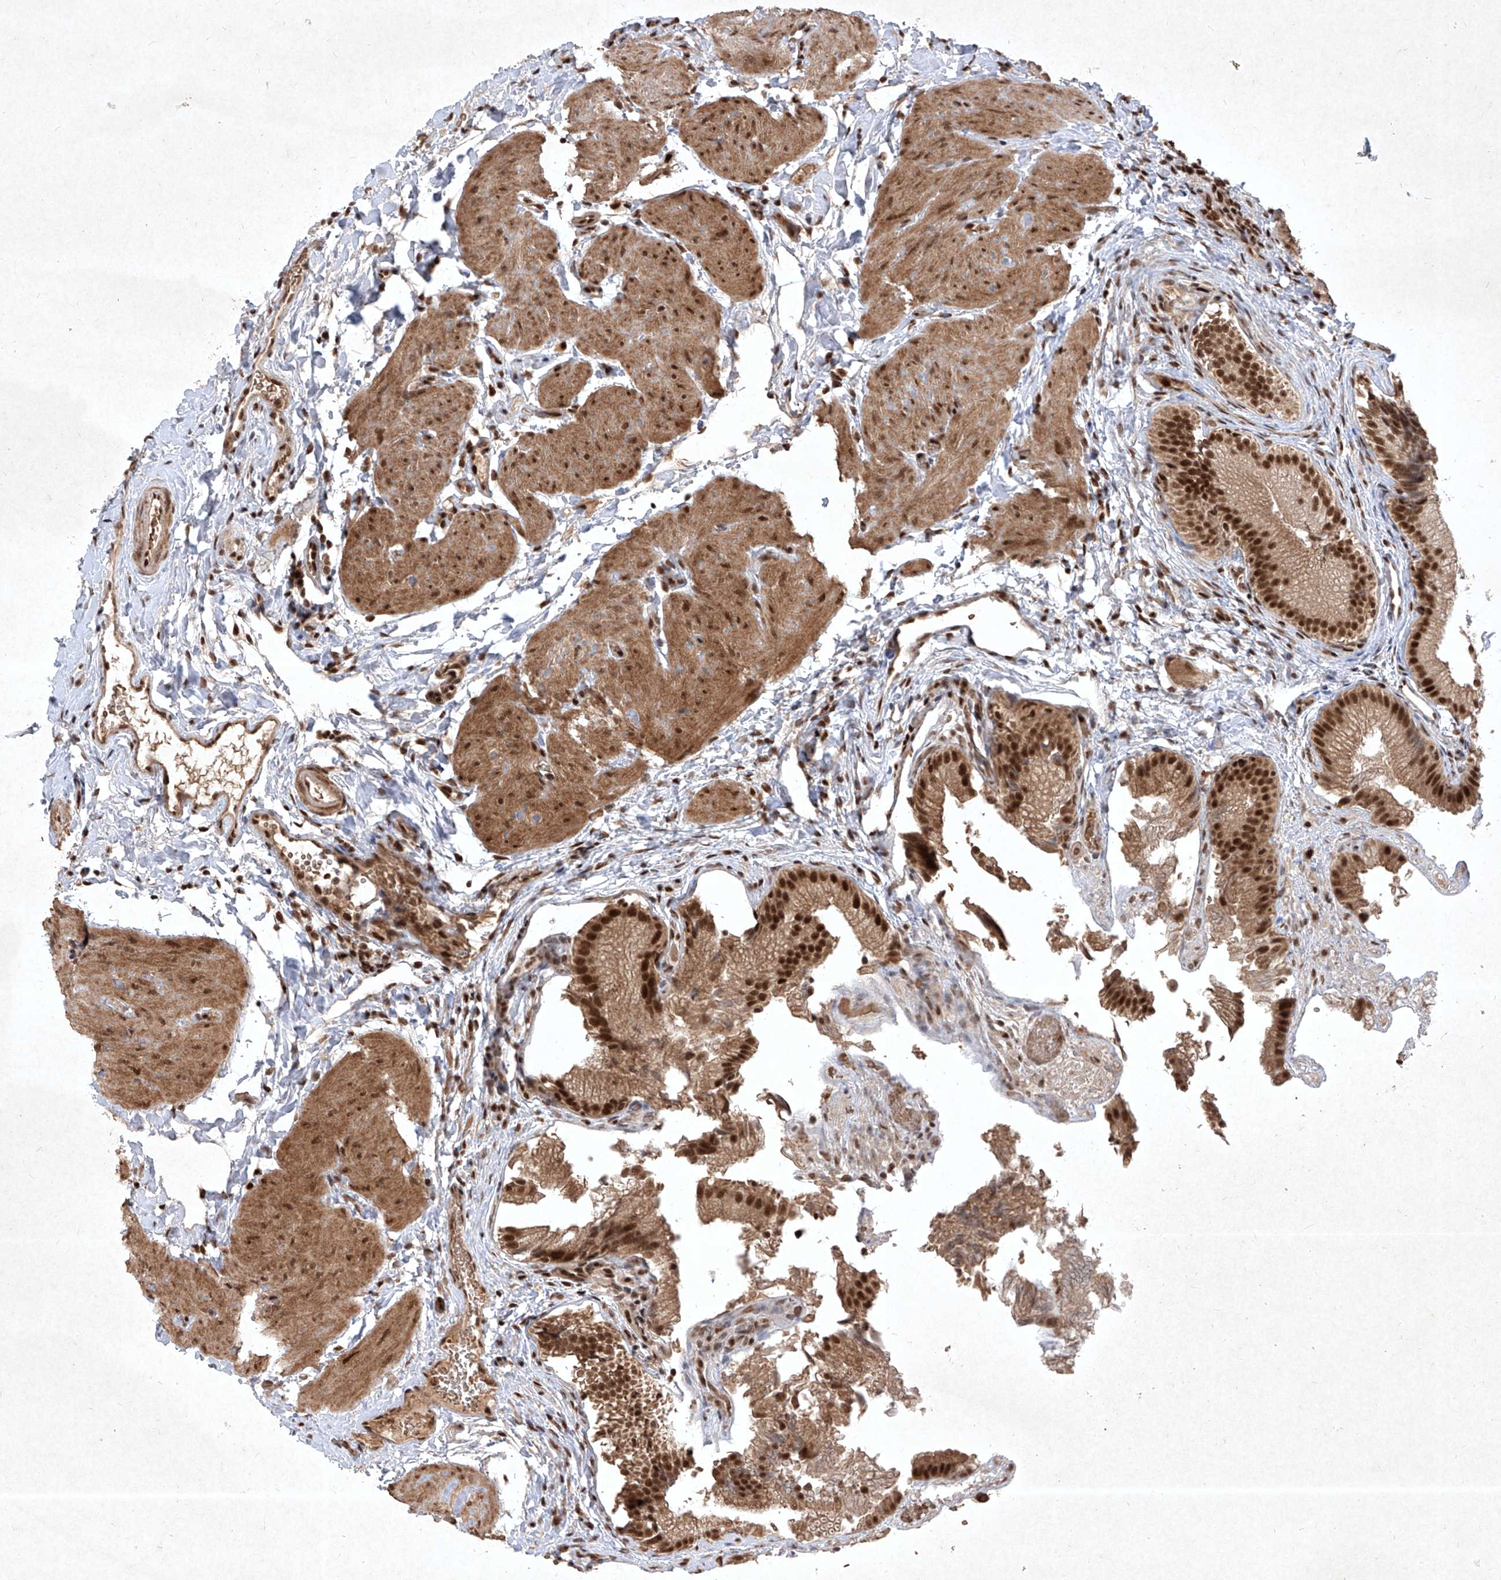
{"staining": {"intensity": "strong", "quantity": ">75%", "location": "nuclear"}, "tissue": "gallbladder", "cell_type": "Glandular cells", "image_type": "normal", "snomed": [{"axis": "morphology", "description": "Normal tissue, NOS"}, {"axis": "topography", "description": "Gallbladder"}], "caption": "The image displays immunohistochemical staining of unremarkable gallbladder. There is strong nuclear expression is present in approximately >75% of glandular cells.", "gene": "IRF2", "patient": {"sex": "female", "age": 30}}